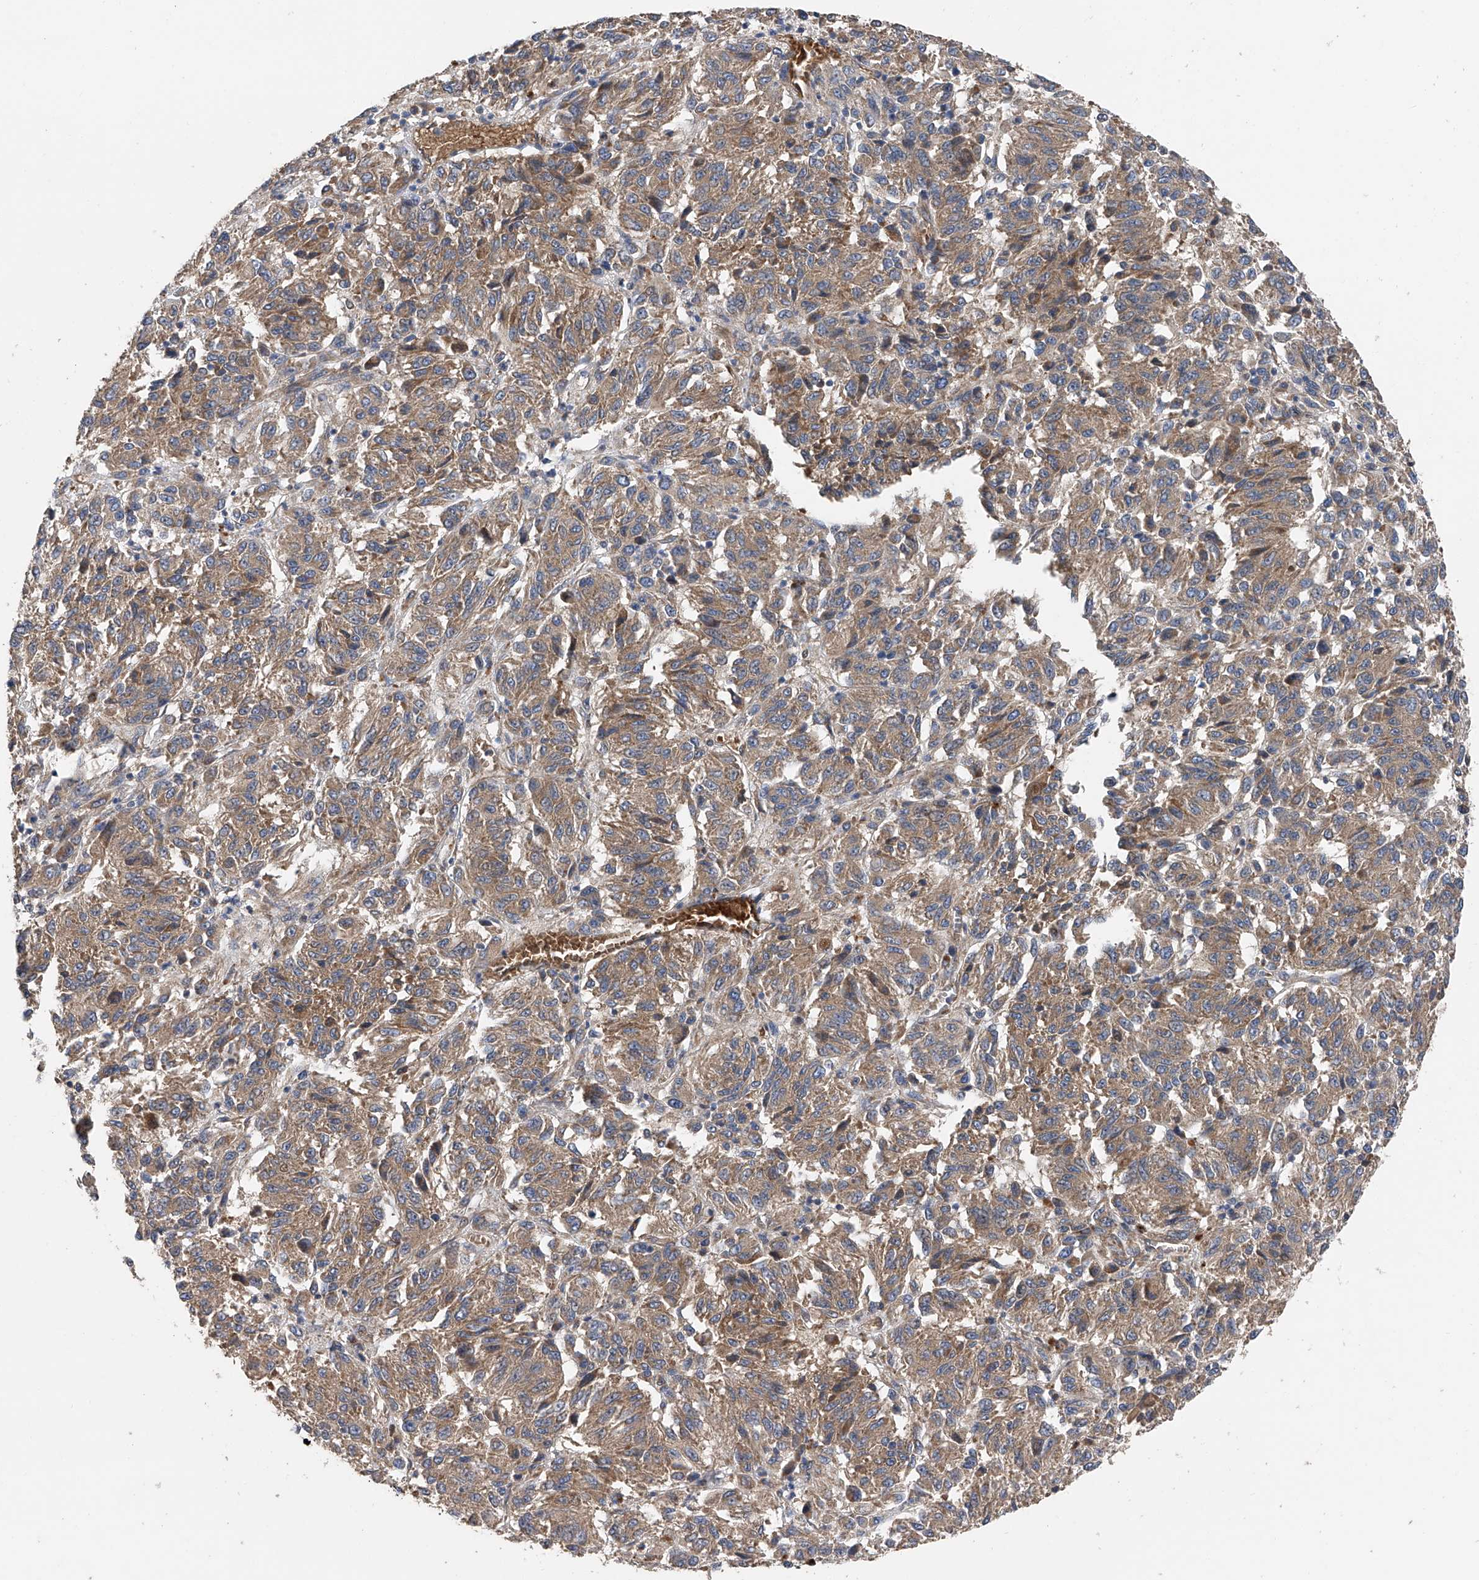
{"staining": {"intensity": "moderate", "quantity": ">75%", "location": "cytoplasmic/membranous"}, "tissue": "melanoma", "cell_type": "Tumor cells", "image_type": "cancer", "snomed": [{"axis": "morphology", "description": "Malignant melanoma, Metastatic site"}, {"axis": "topography", "description": "Lung"}], "caption": "Malignant melanoma (metastatic site) was stained to show a protein in brown. There is medium levels of moderate cytoplasmic/membranous positivity in approximately >75% of tumor cells.", "gene": "PTK2", "patient": {"sex": "male", "age": 64}}